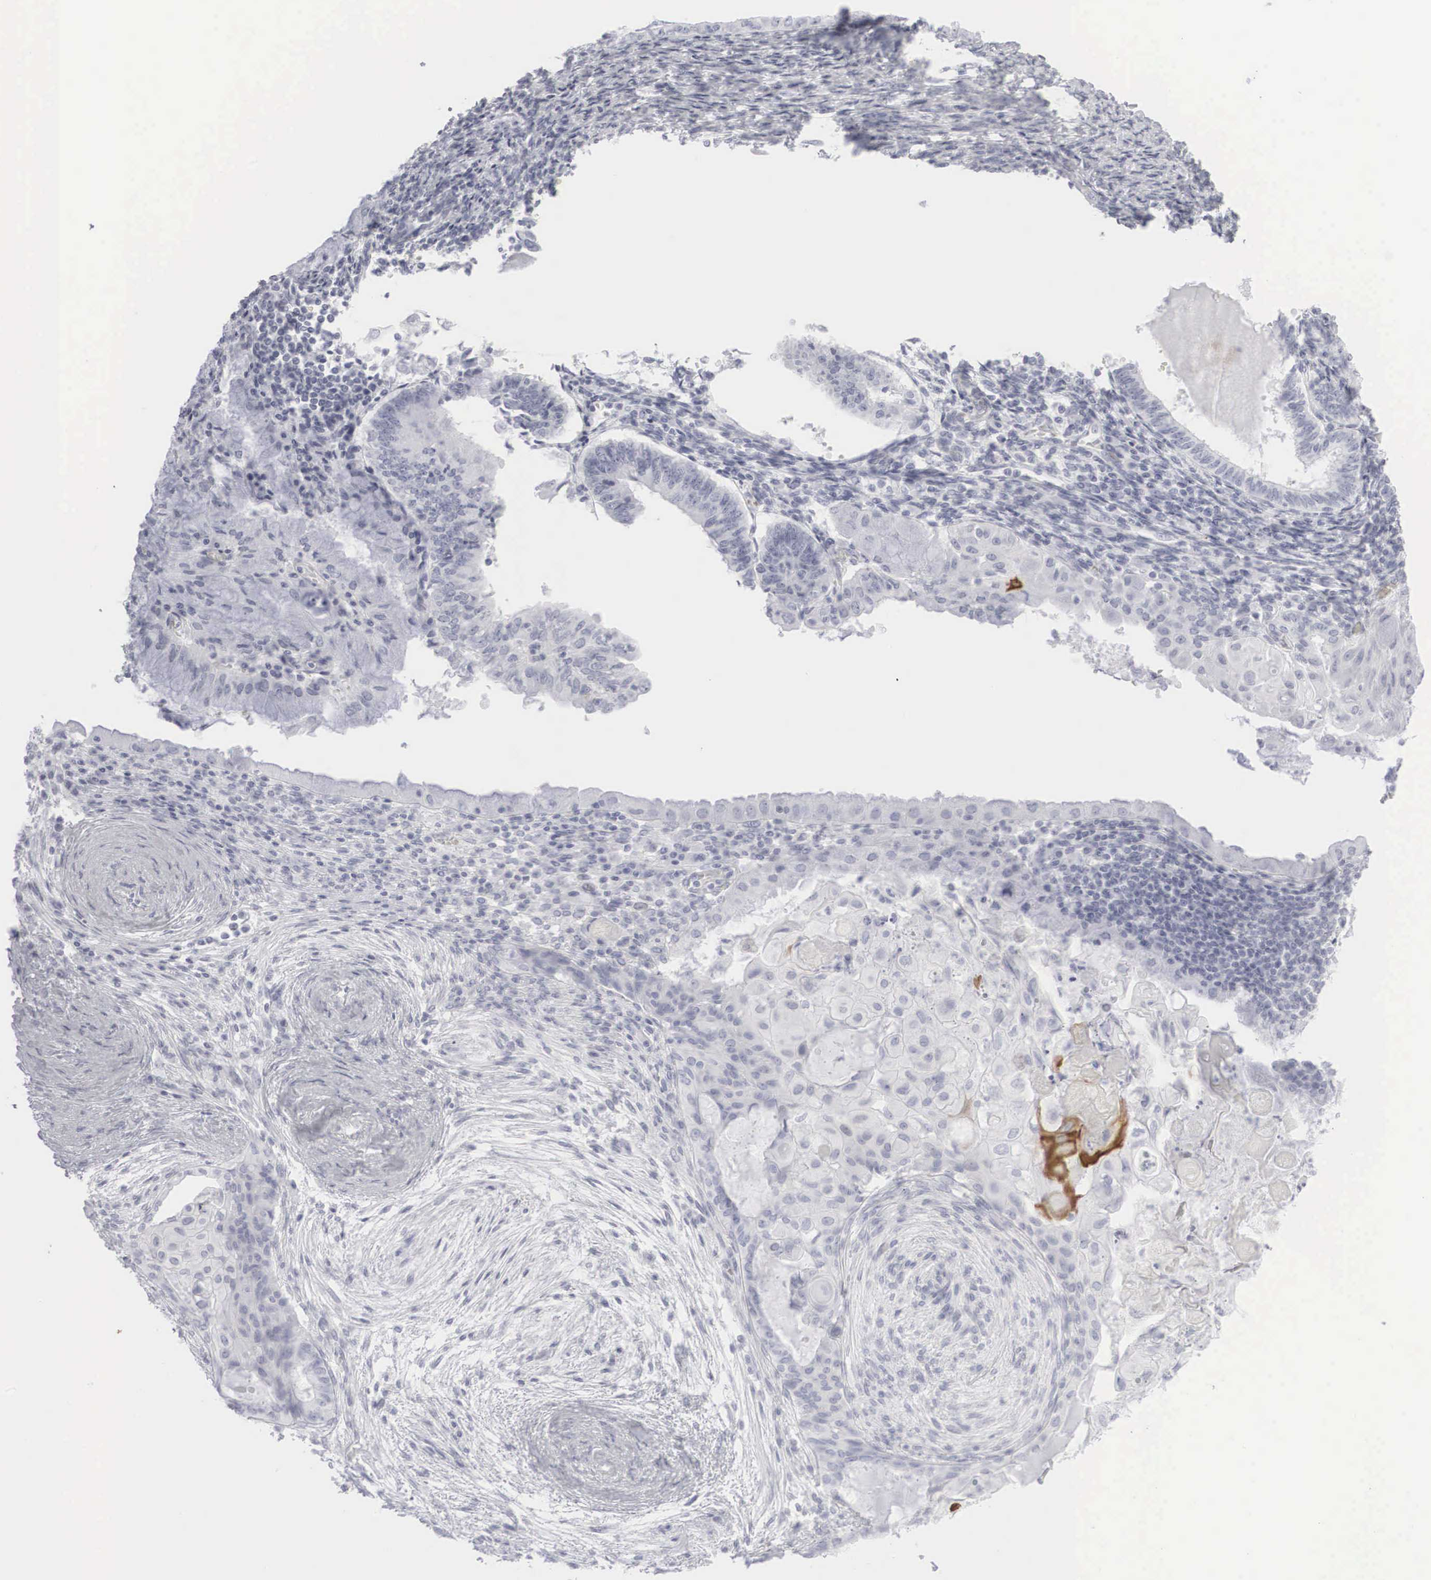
{"staining": {"intensity": "moderate", "quantity": "<25%", "location": "cytoplasmic/membranous"}, "tissue": "endometrial cancer", "cell_type": "Tumor cells", "image_type": "cancer", "snomed": [{"axis": "morphology", "description": "Adenocarcinoma, NOS"}, {"axis": "topography", "description": "Endometrium"}], "caption": "Immunohistochemistry (IHC) image of neoplastic tissue: human endometrial cancer stained using IHC shows low levels of moderate protein expression localized specifically in the cytoplasmic/membranous of tumor cells, appearing as a cytoplasmic/membranous brown color.", "gene": "KRT14", "patient": {"sex": "female", "age": 79}}